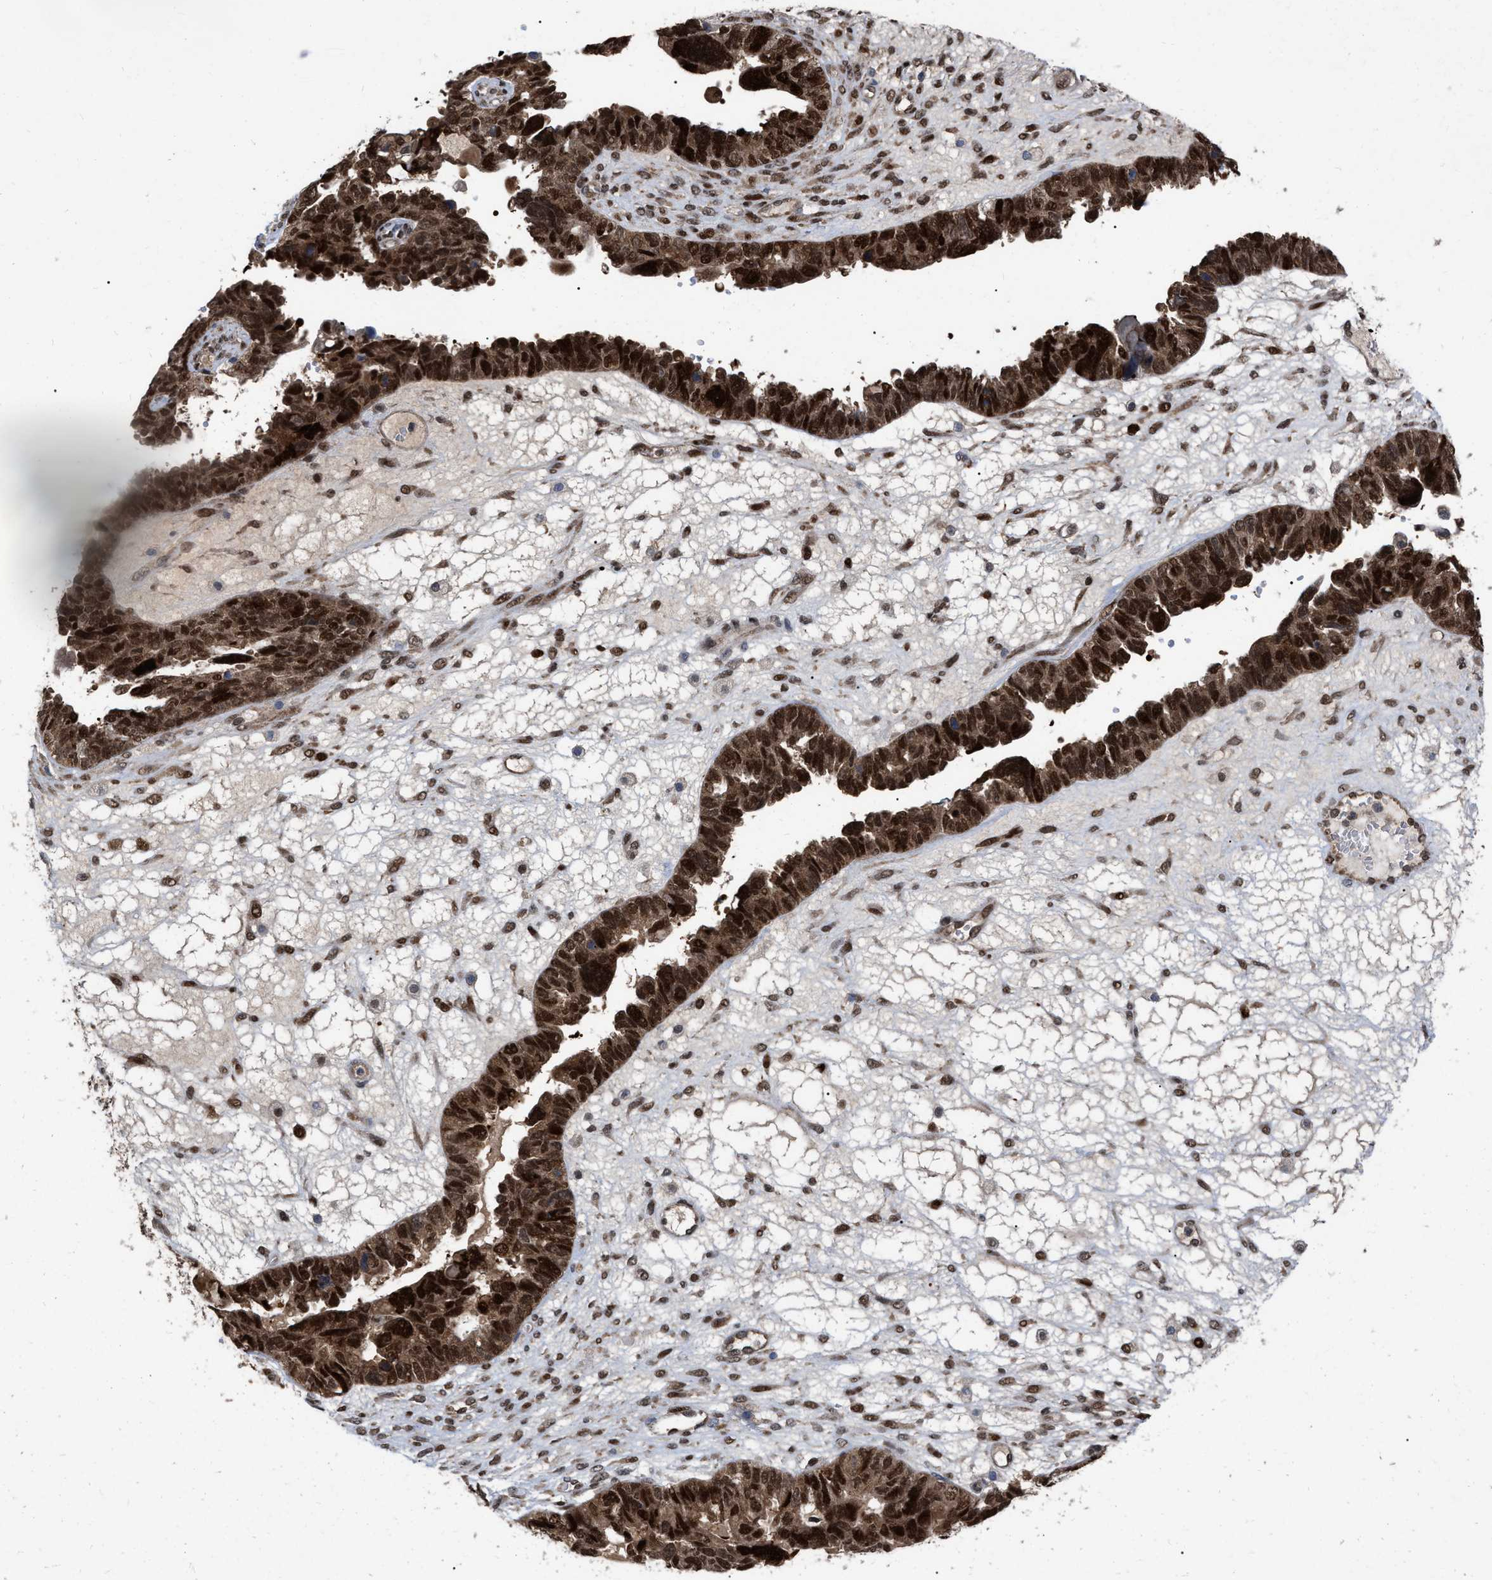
{"staining": {"intensity": "strong", "quantity": ">75%", "location": "cytoplasmic/membranous,nuclear"}, "tissue": "ovarian cancer", "cell_type": "Tumor cells", "image_type": "cancer", "snomed": [{"axis": "morphology", "description": "Cystadenocarcinoma, serous, NOS"}, {"axis": "topography", "description": "Ovary"}], "caption": "Immunohistochemical staining of human ovarian cancer (serous cystadenocarcinoma) reveals strong cytoplasmic/membranous and nuclear protein staining in about >75% of tumor cells.", "gene": "MDM4", "patient": {"sex": "female", "age": 79}}